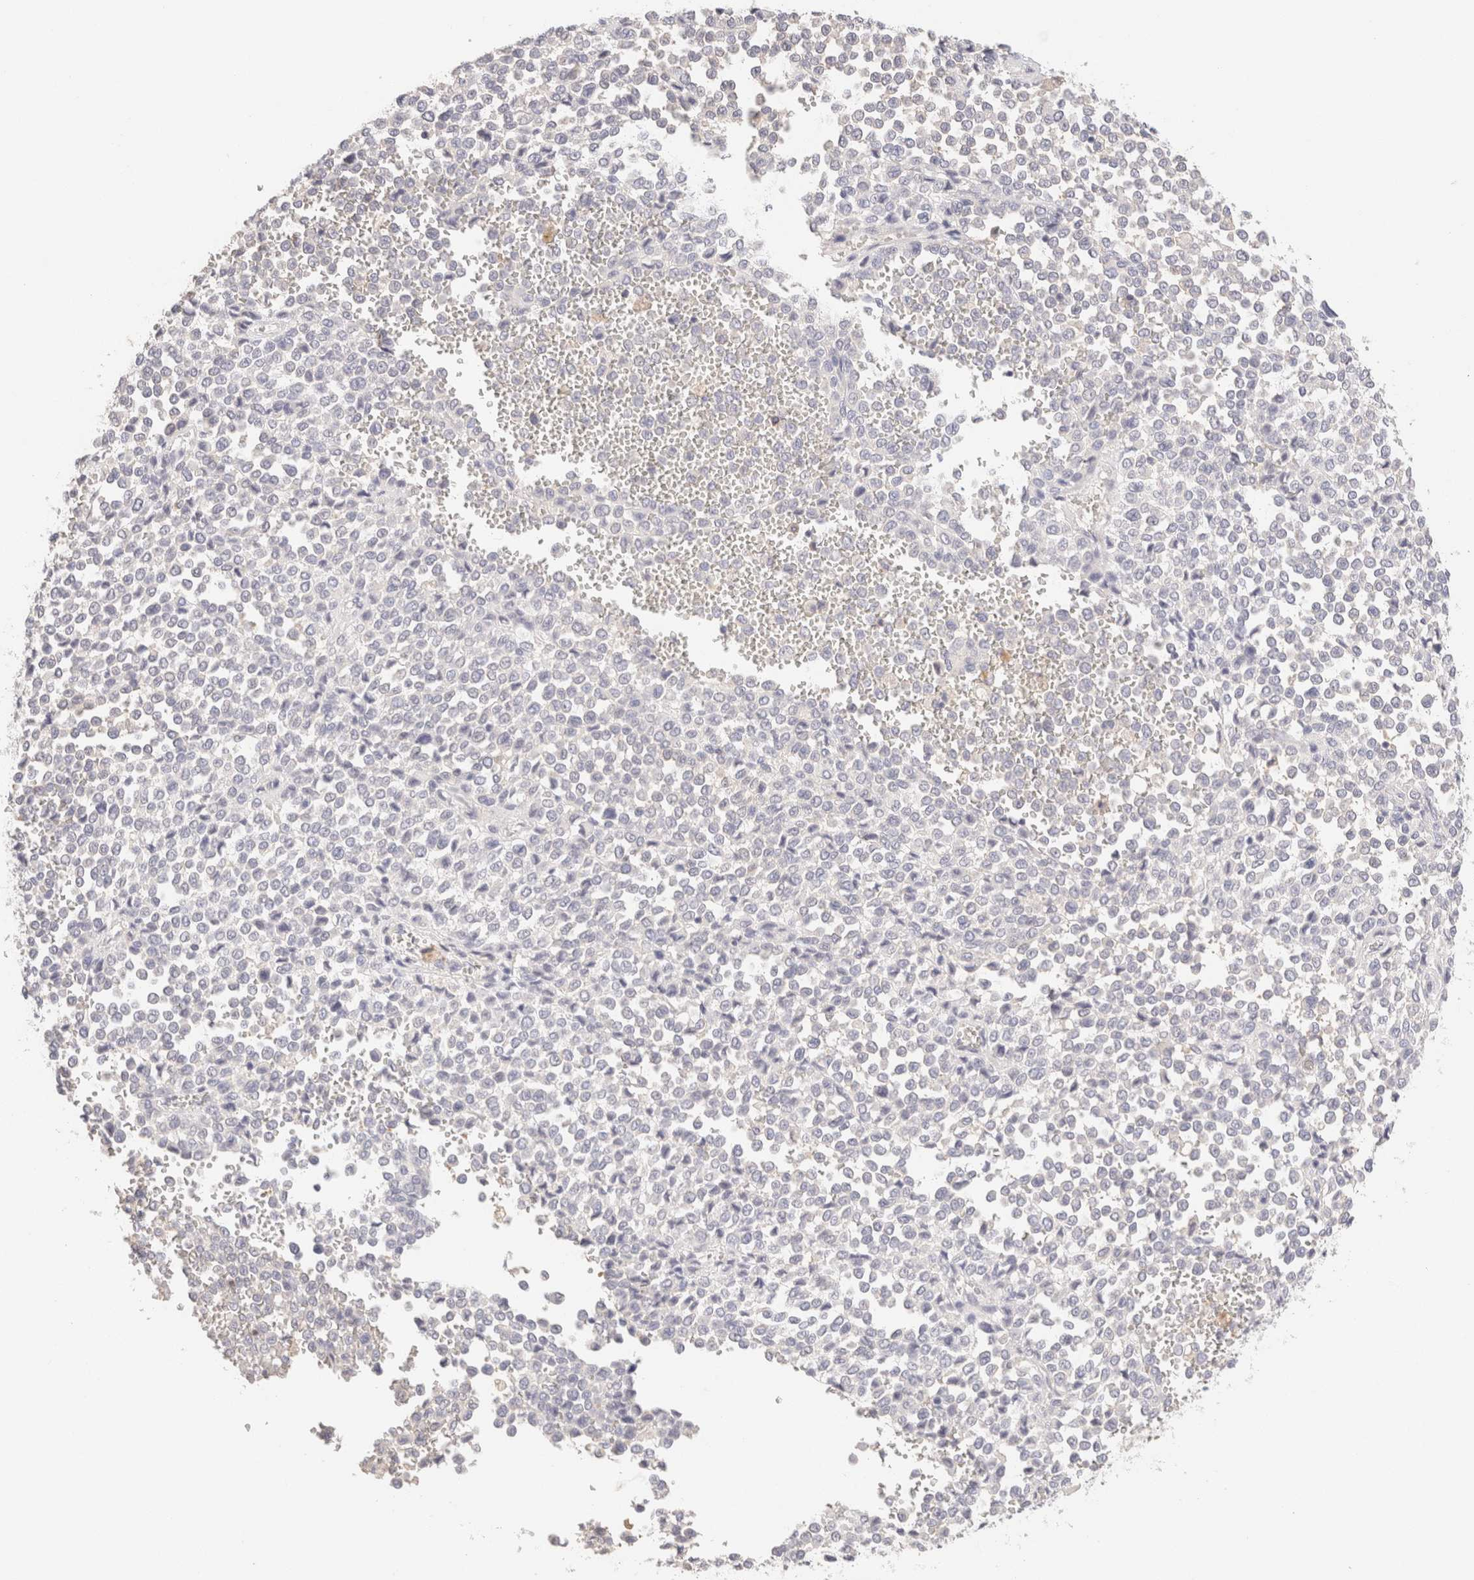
{"staining": {"intensity": "negative", "quantity": "none", "location": "none"}, "tissue": "melanoma", "cell_type": "Tumor cells", "image_type": "cancer", "snomed": [{"axis": "morphology", "description": "Malignant melanoma, Metastatic site"}, {"axis": "topography", "description": "Pancreas"}], "caption": "DAB (3,3'-diaminobenzidine) immunohistochemical staining of human malignant melanoma (metastatic site) displays no significant expression in tumor cells.", "gene": "SCGB2A2", "patient": {"sex": "female", "age": 30}}